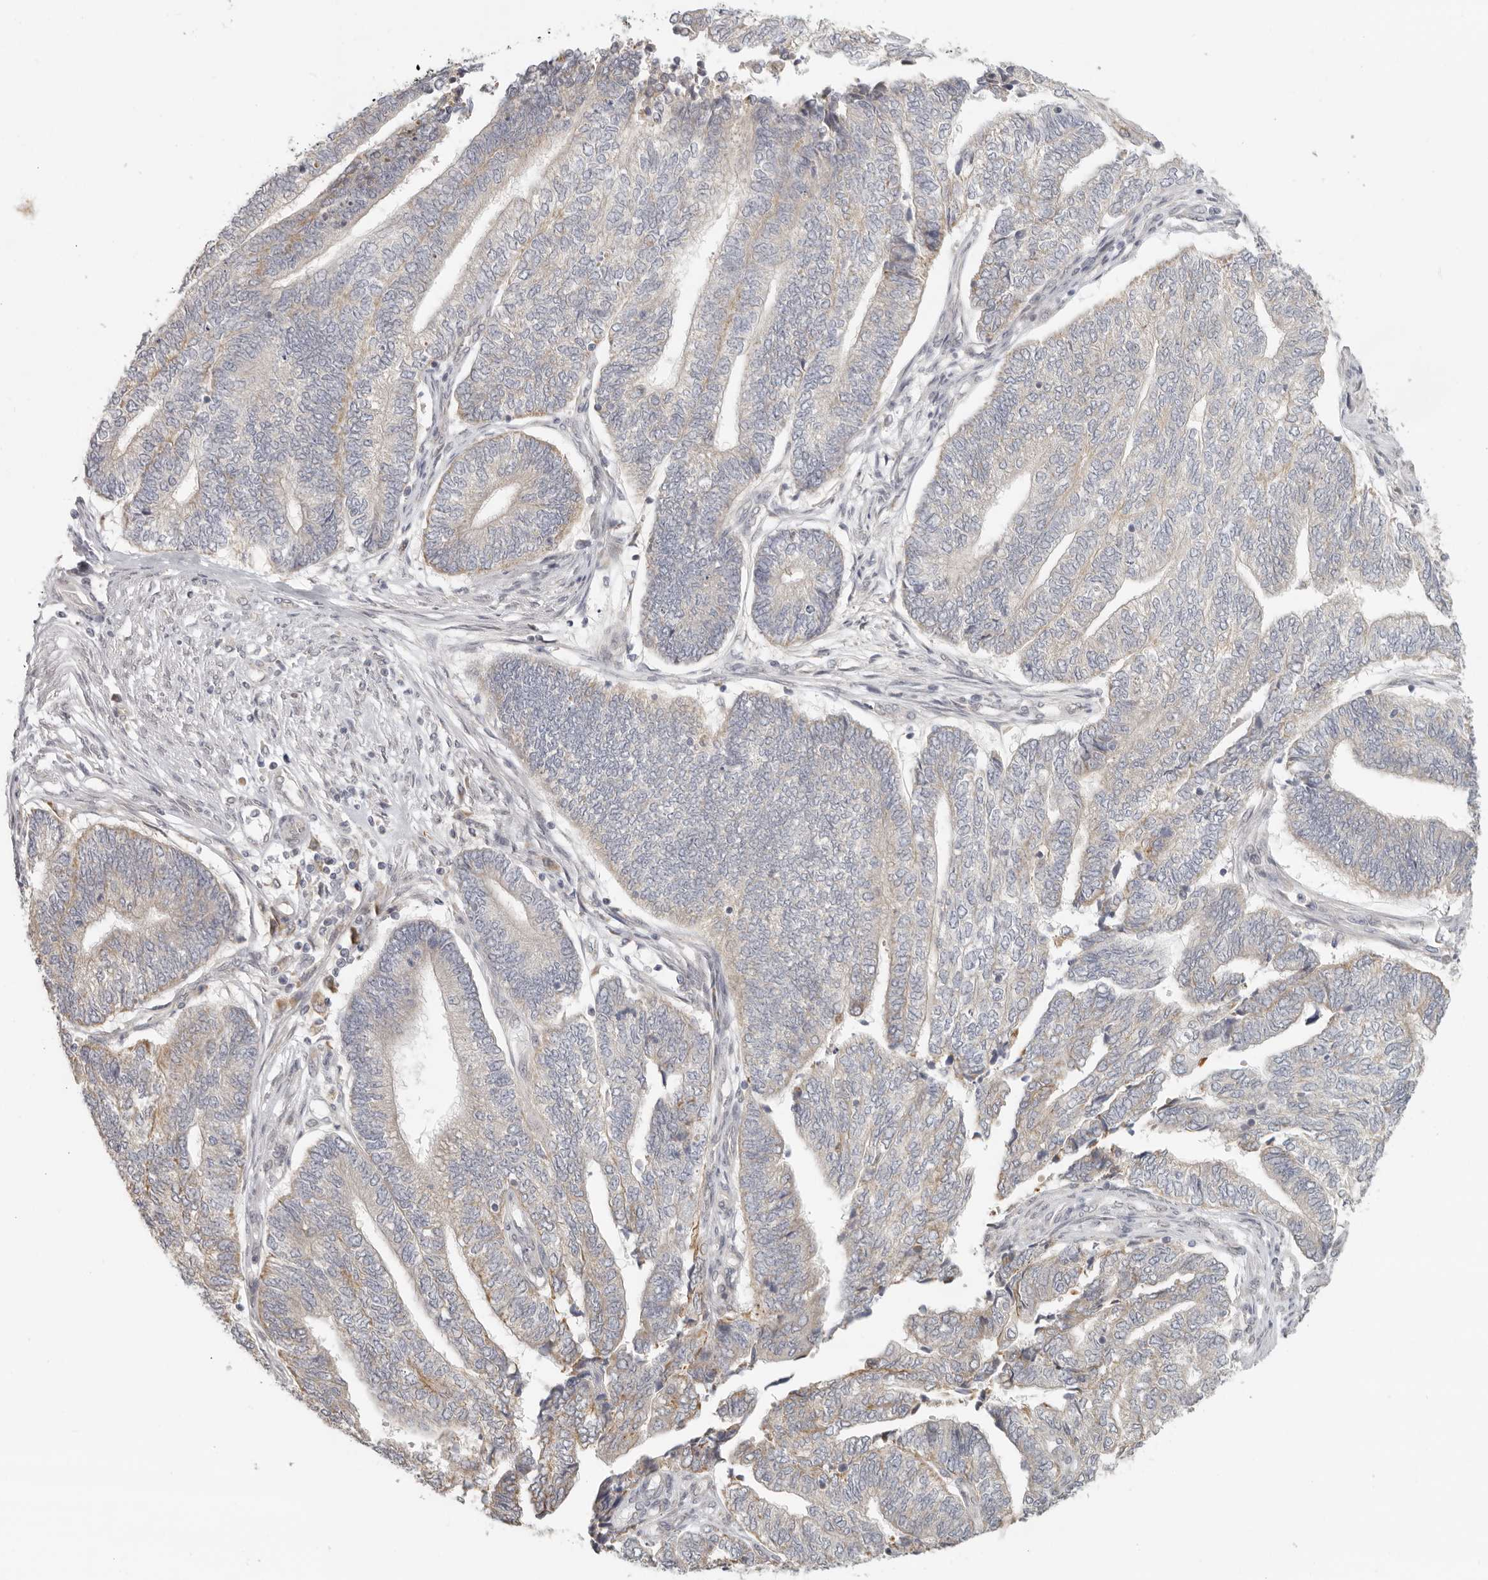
{"staining": {"intensity": "moderate", "quantity": "25%-75%", "location": "cytoplasmic/membranous"}, "tissue": "endometrial cancer", "cell_type": "Tumor cells", "image_type": "cancer", "snomed": [{"axis": "morphology", "description": "Adenocarcinoma, NOS"}, {"axis": "topography", "description": "Uterus"}, {"axis": "topography", "description": "Endometrium"}], "caption": "There is medium levels of moderate cytoplasmic/membranous staining in tumor cells of endometrial cancer, as demonstrated by immunohistochemical staining (brown color).", "gene": "KDF1", "patient": {"sex": "female", "age": 70}}